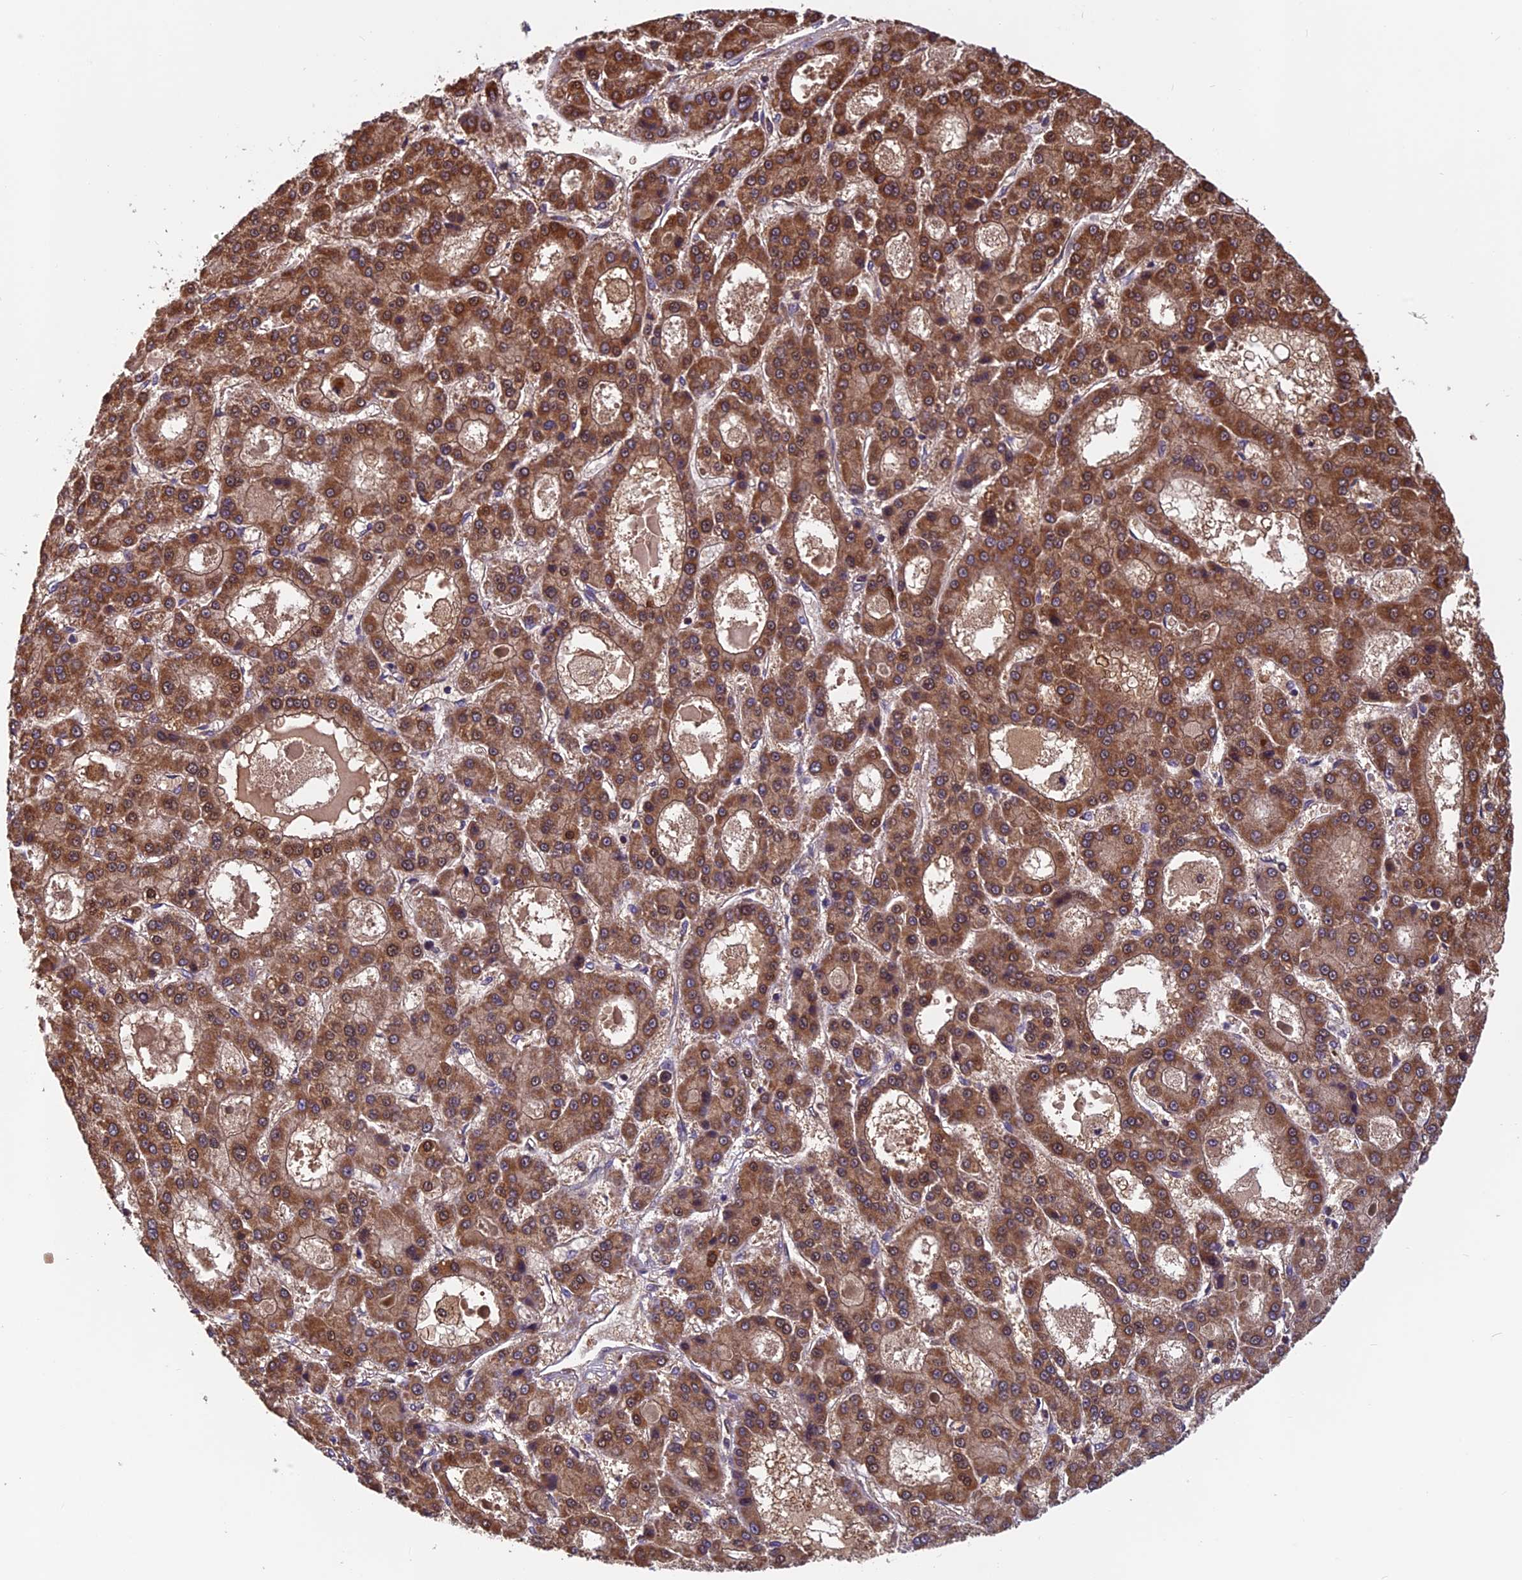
{"staining": {"intensity": "moderate", "quantity": ">75%", "location": "cytoplasmic/membranous"}, "tissue": "liver cancer", "cell_type": "Tumor cells", "image_type": "cancer", "snomed": [{"axis": "morphology", "description": "Carcinoma, Hepatocellular, NOS"}, {"axis": "topography", "description": "Liver"}], "caption": "A medium amount of moderate cytoplasmic/membranous positivity is present in about >75% of tumor cells in liver cancer (hepatocellular carcinoma) tissue. The staining is performed using DAB (3,3'-diaminobenzidine) brown chromogen to label protein expression. The nuclei are counter-stained blue using hematoxylin.", "gene": "CCDC15", "patient": {"sex": "male", "age": 70}}